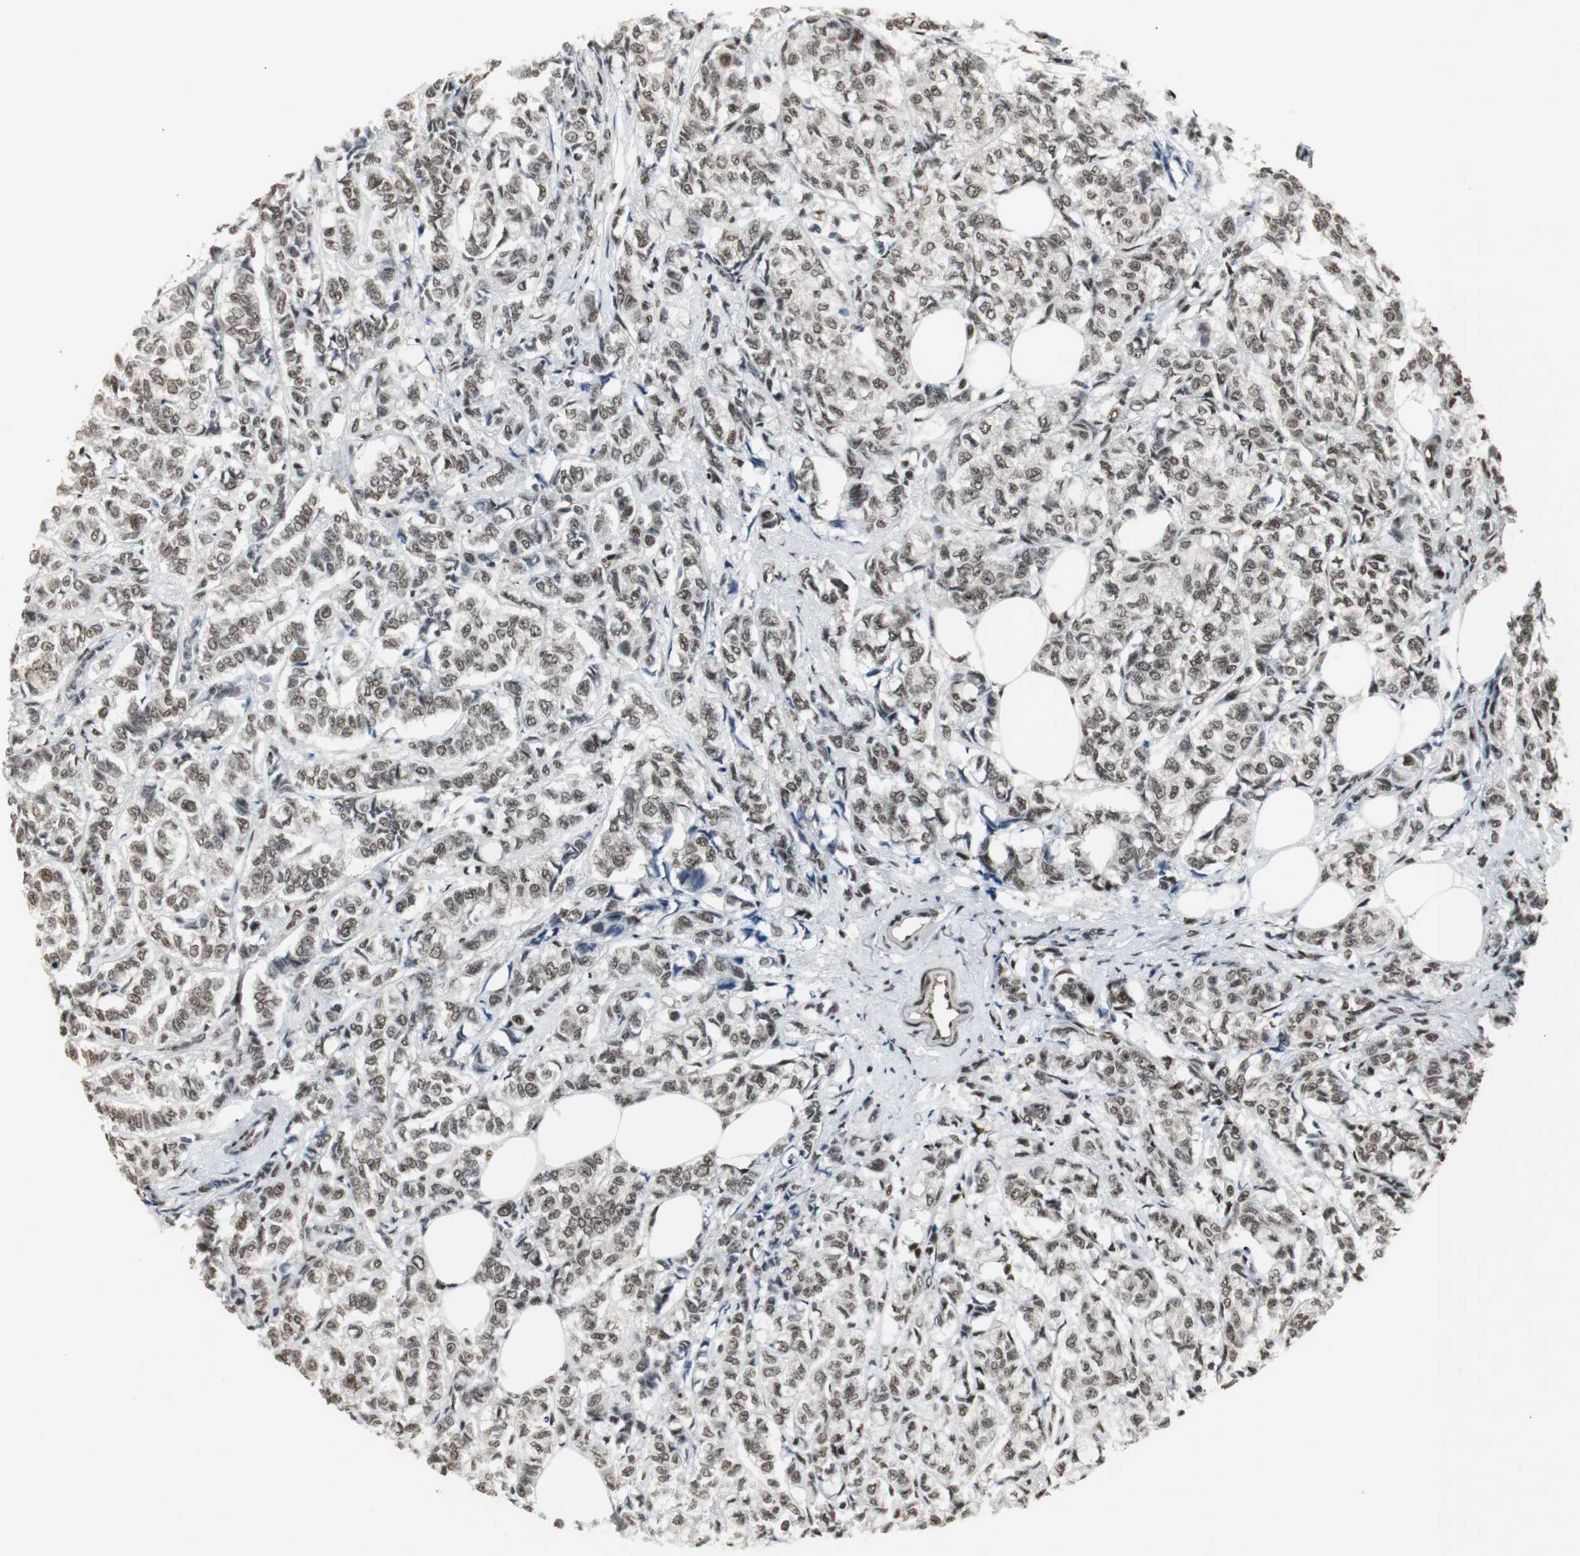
{"staining": {"intensity": "moderate", "quantity": ">75%", "location": "cytoplasmic/membranous,nuclear"}, "tissue": "breast cancer", "cell_type": "Tumor cells", "image_type": "cancer", "snomed": [{"axis": "morphology", "description": "Lobular carcinoma"}, {"axis": "topography", "description": "Breast"}], "caption": "Breast cancer (lobular carcinoma) stained for a protein reveals moderate cytoplasmic/membranous and nuclear positivity in tumor cells.", "gene": "TAF5", "patient": {"sex": "female", "age": 60}}